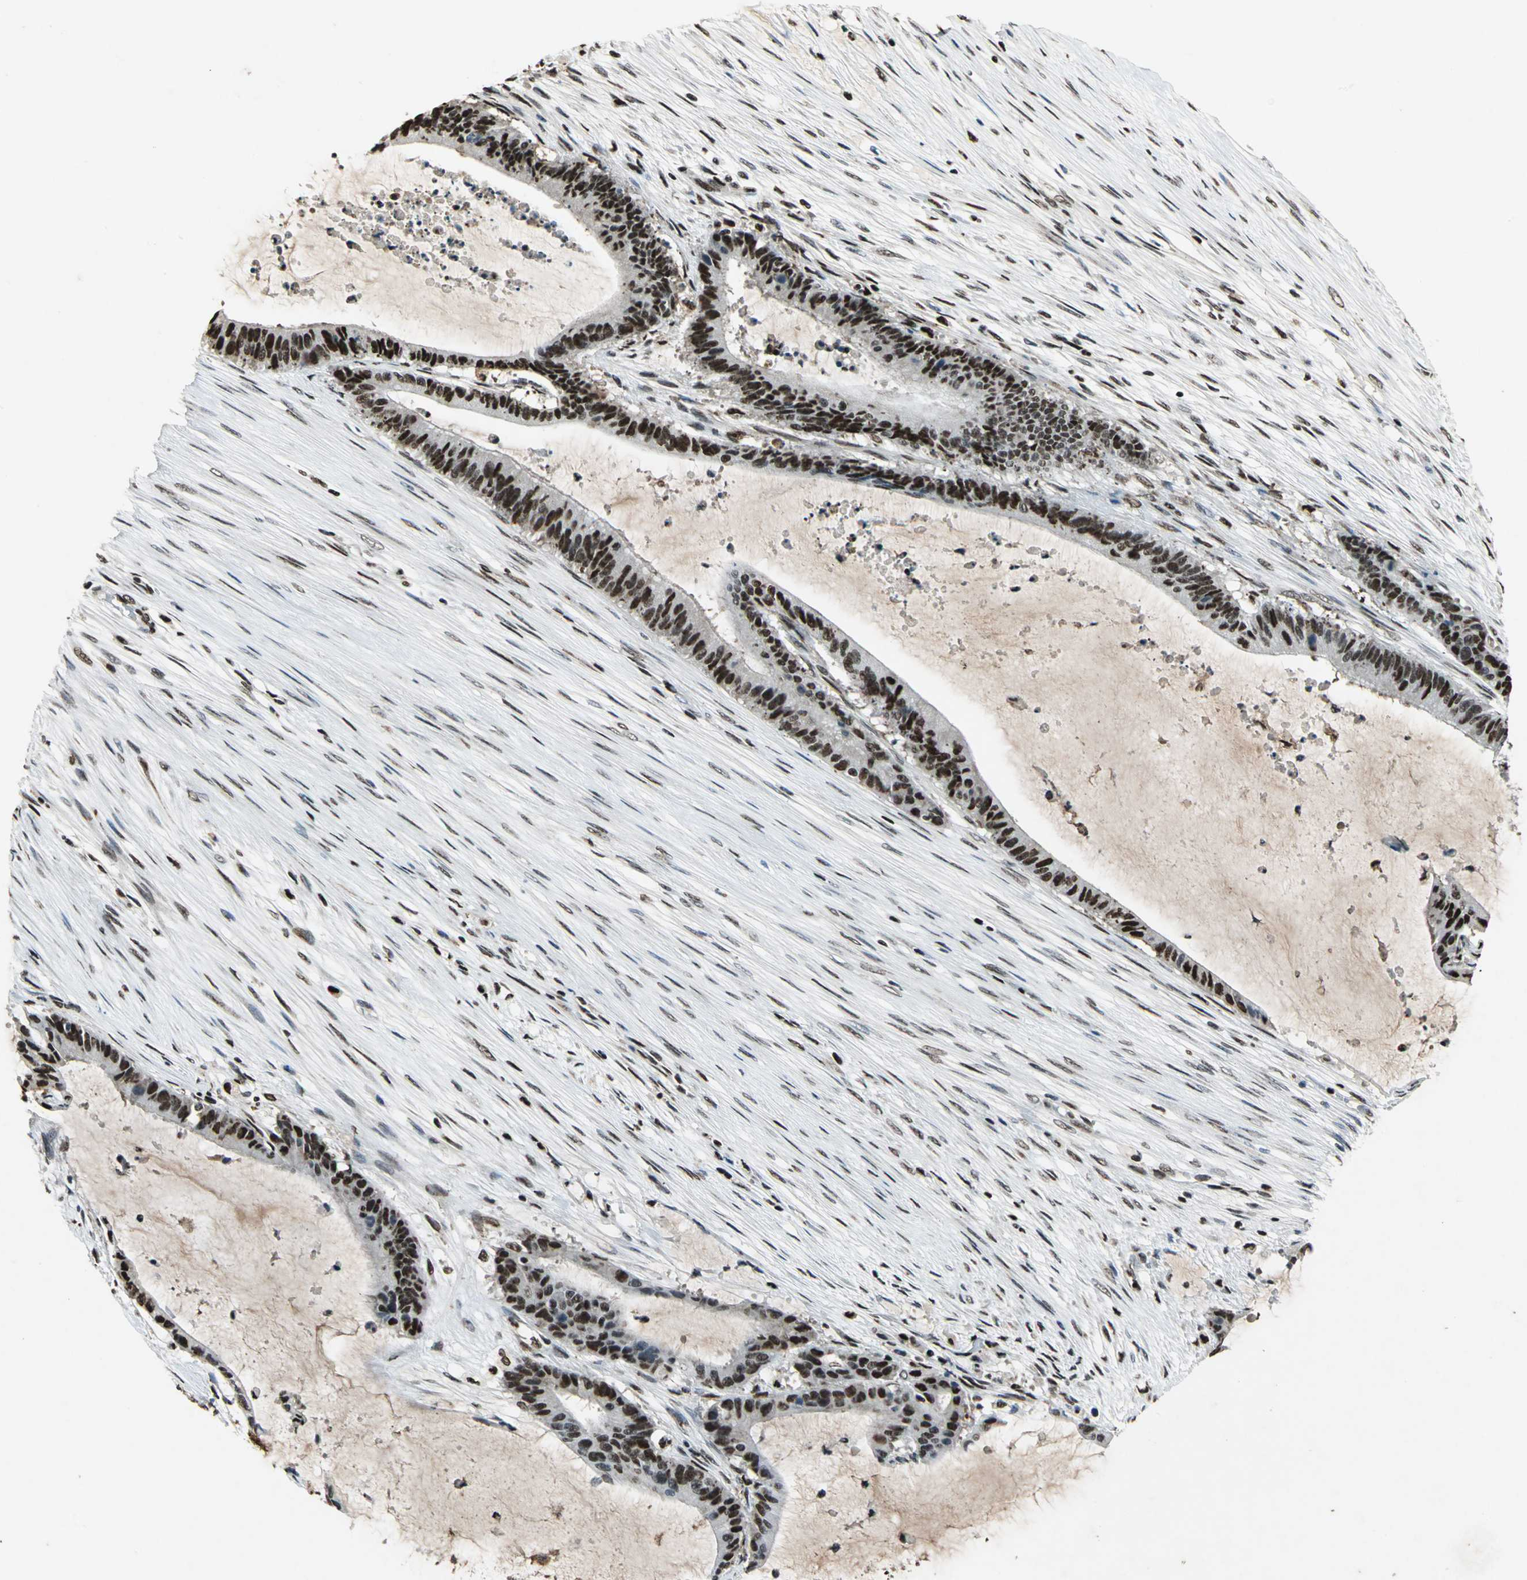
{"staining": {"intensity": "strong", "quantity": ">75%", "location": "nuclear"}, "tissue": "liver cancer", "cell_type": "Tumor cells", "image_type": "cancer", "snomed": [{"axis": "morphology", "description": "Cholangiocarcinoma"}, {"axis": "topography", "description": "Liver"}], "caption": "Immunohistochemical staining of human liver cancer reveals high levels of strong nuclear expression in about >75% of tumor cells. The protein is shown in brown color, while the nuclei are stained blue.", "gene": "ANP32A", "patient": {"sex": "female", "age": 73}}